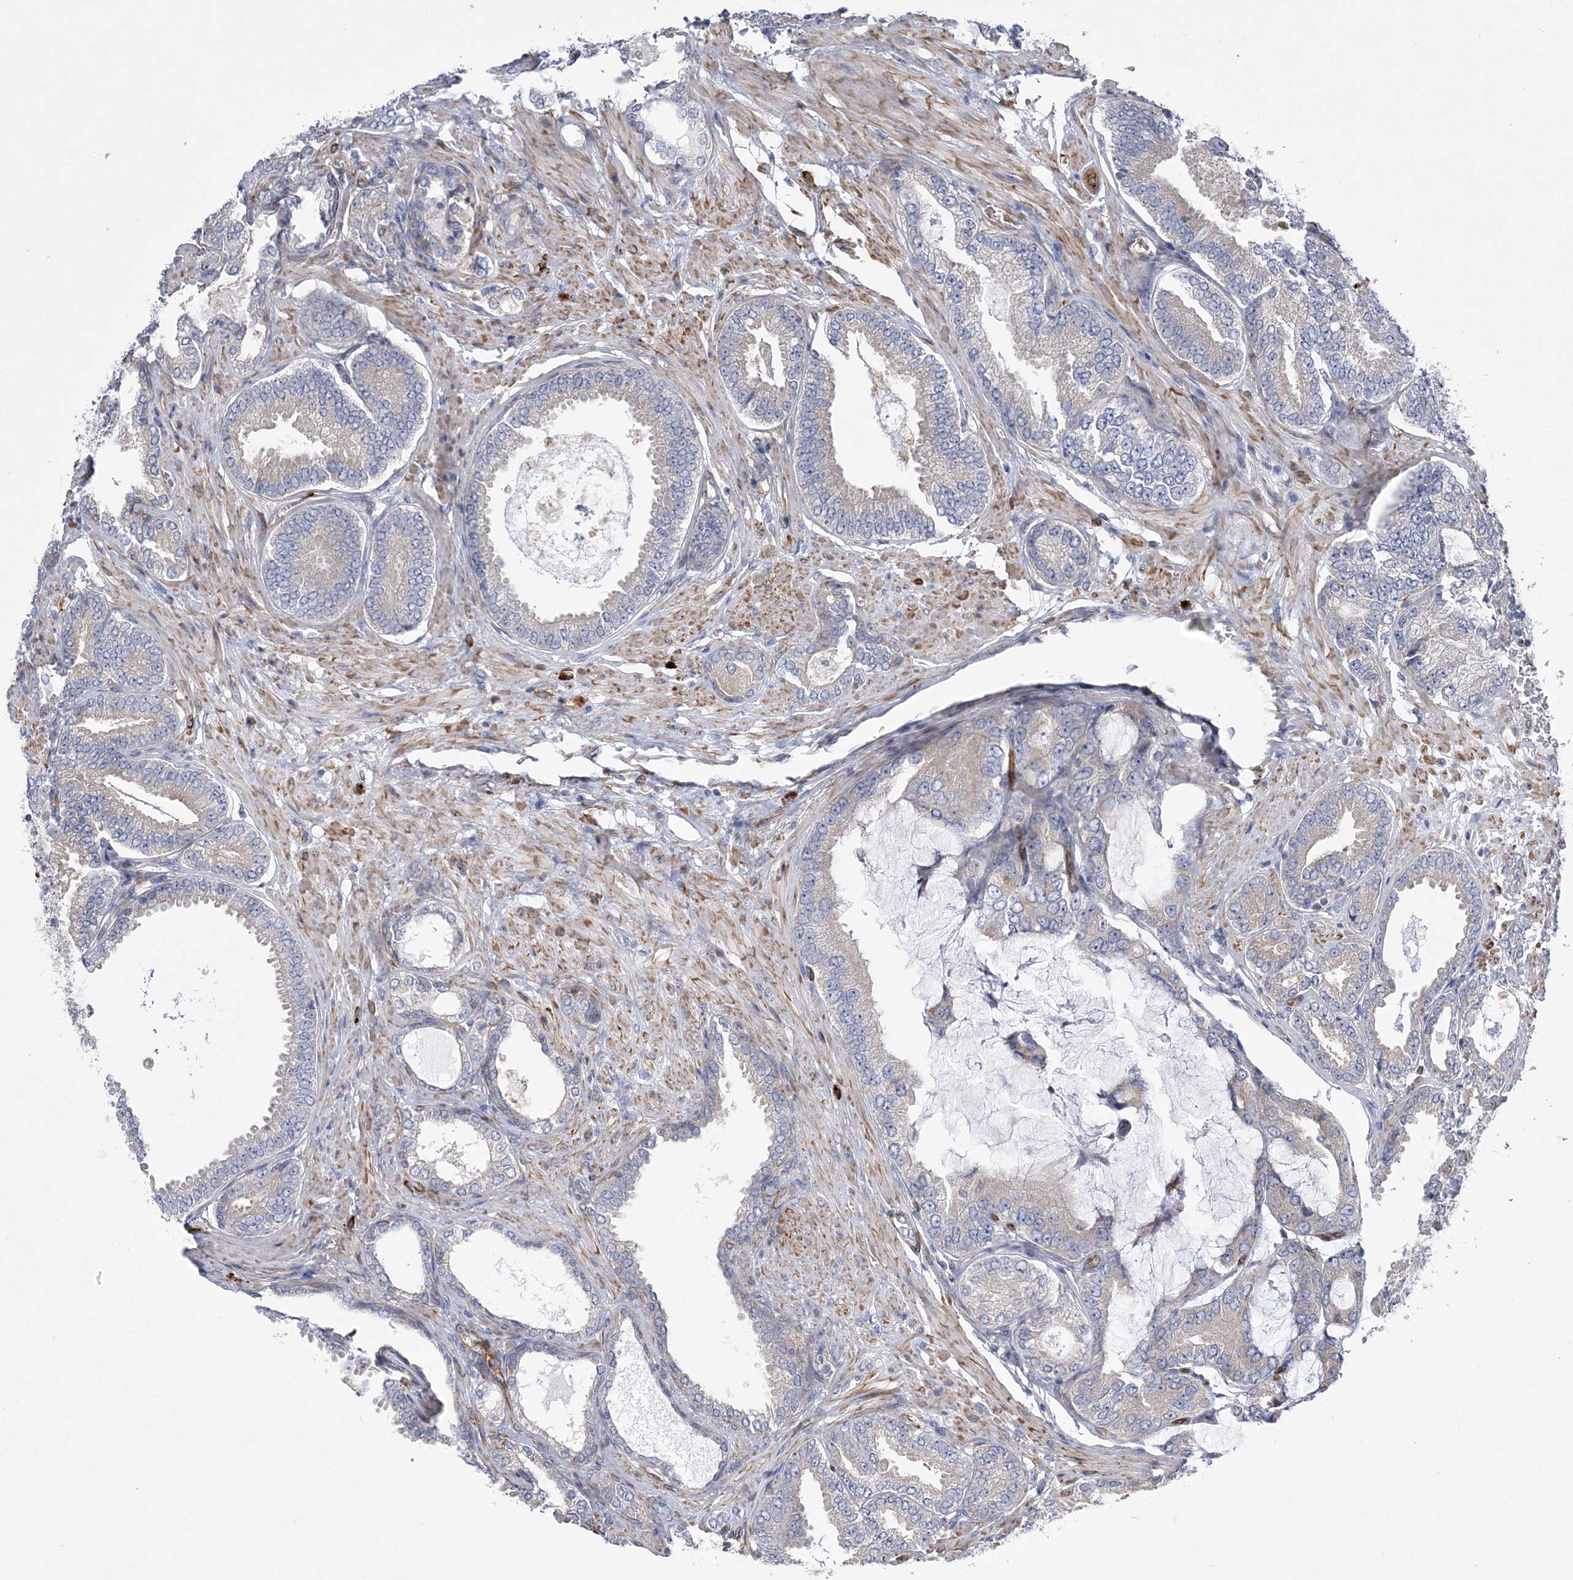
{"staining": {"intensity": "weak", "quantity": "<25%", "location": "cytoplasmic/membranous"}, "tissue": "prostate cancer", "cell_type": "Tumor cells", "image_type": "cancer", "snomed": [{"axis": "morphology", "description": "Adenocarcinoma, Low grade"}, {"axis": "topography", "description": "Prostate"}], "caption": "Human prostate cancer (adenocarcinoma (low-grade)) stained for a protein using IHC displays no expression in tumor cells.", "gene": "CALN1", "patient": {"sex": "male", "age": 71}}